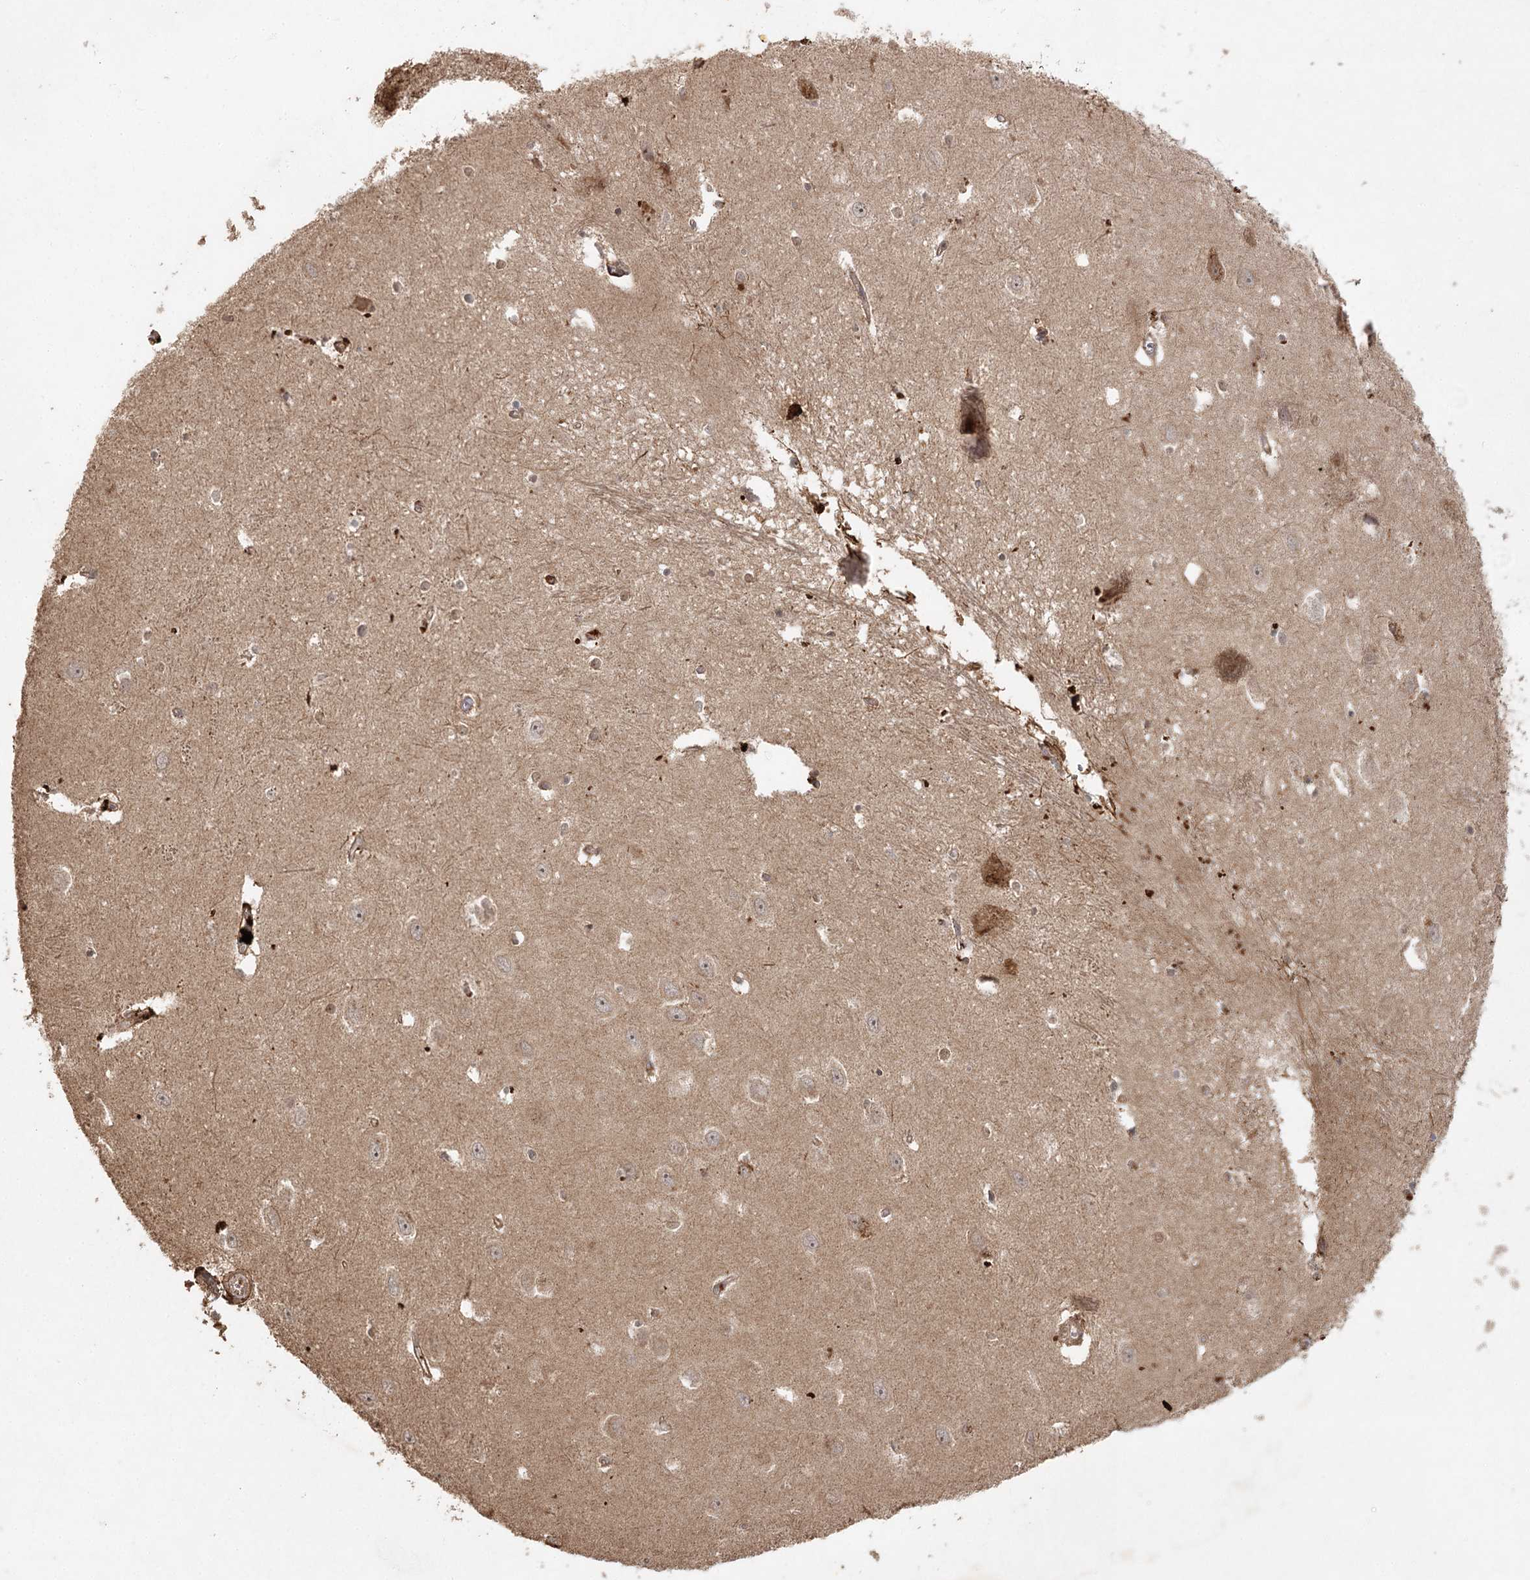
{"staining": {"intensity": "moderate", "quantity": "<25%", "location": "cytoplasmic/membranous"}, "tissue": "hippocampus", "cell_type": "Glial cells", "image_type": "normal", "snomed": [{"axis": "morphology", "description": "Normal tissue, NOS"}, {"axis": "topography", "description": "Hippocampus"}], "caption": "Protein staining exhibits moderate cytoplasmic/membranous positivity in approximately <25% of glial cells in normal hippocampus.", "gene": "ARL13A", "patient": {"sex": "female", "age": 64}}